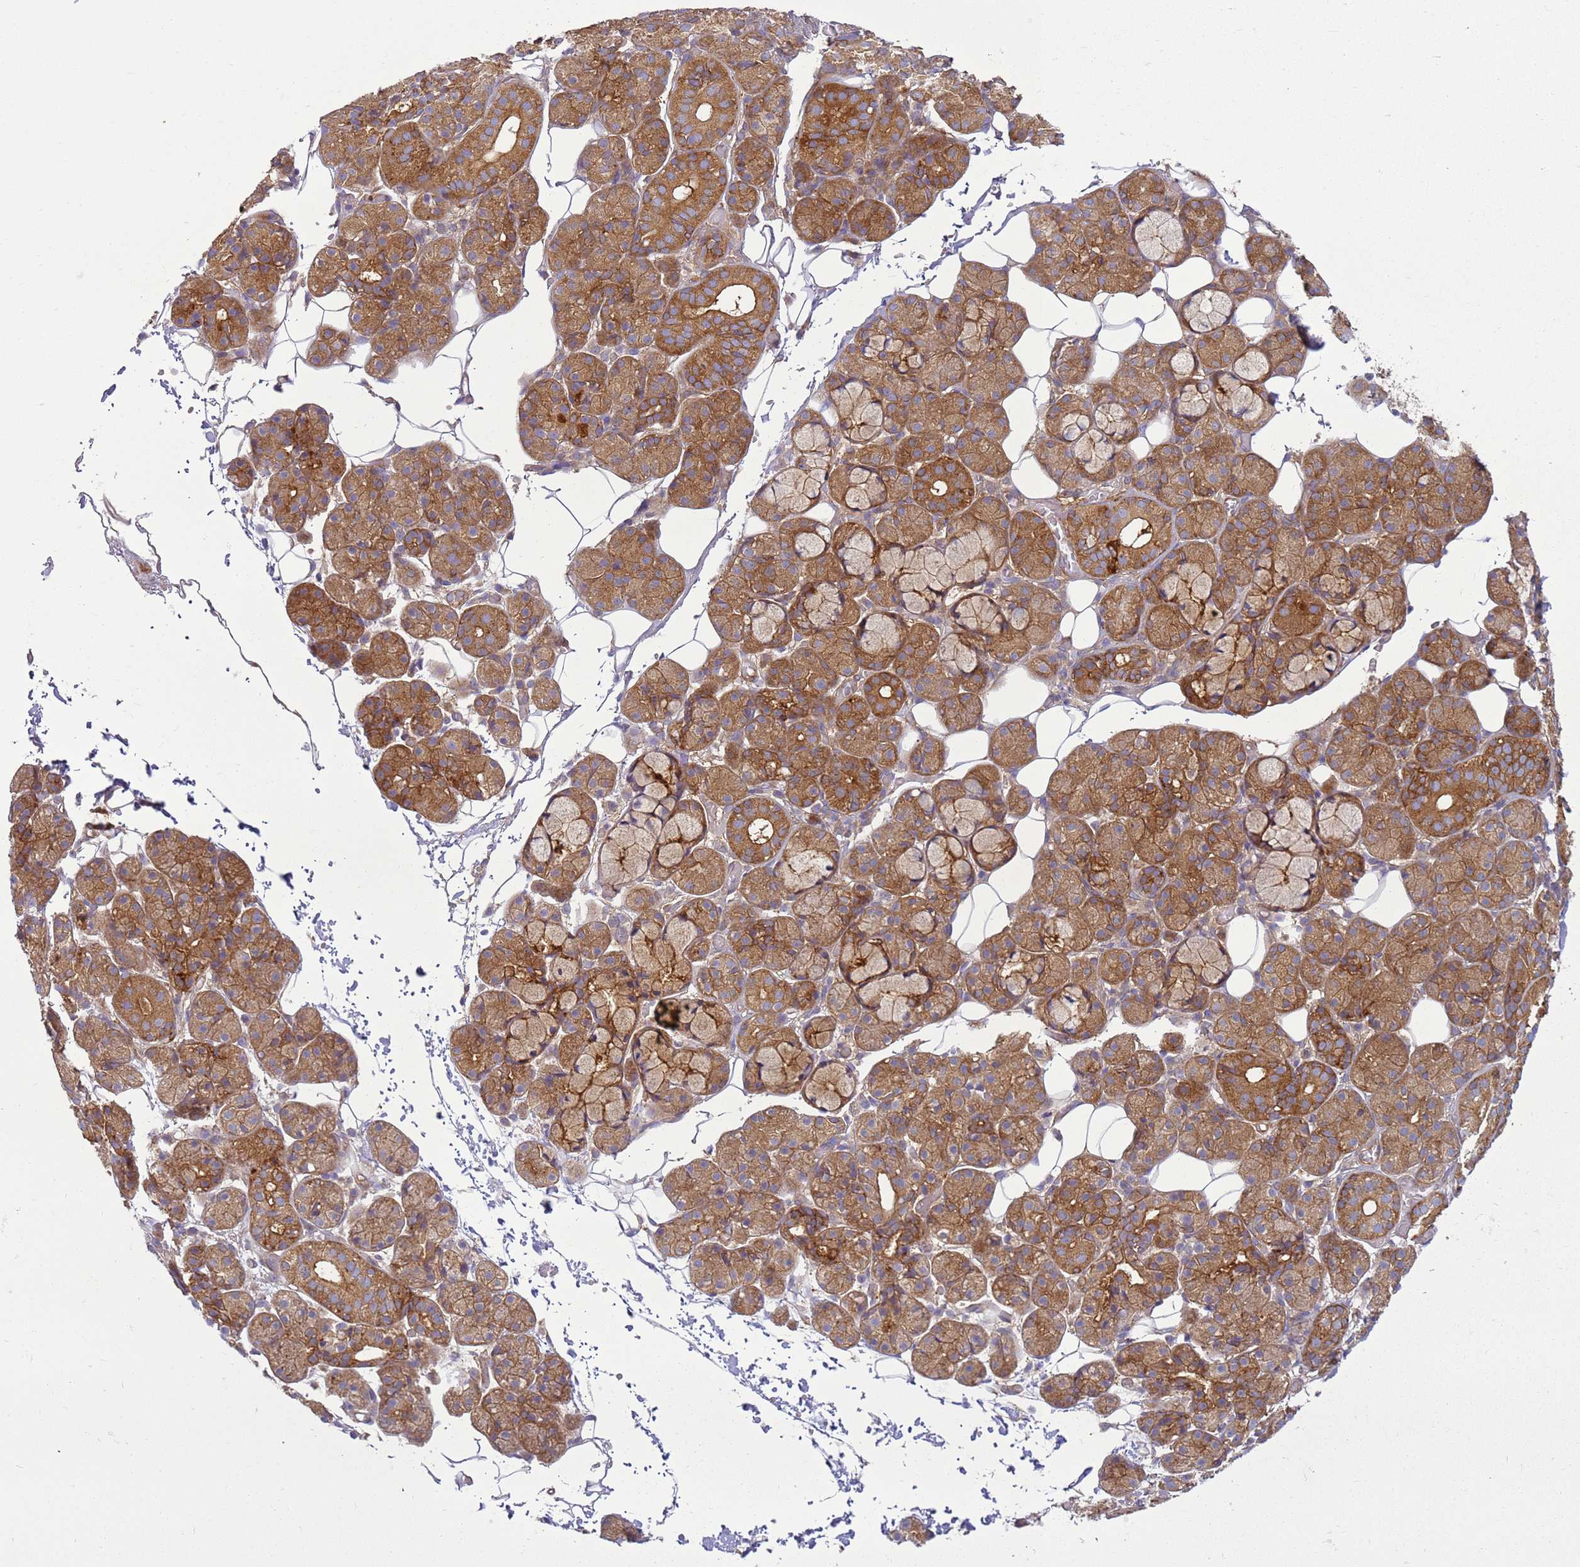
{"staining": {"intensity": "moderate", "quantity": ">75%", "location": "cytoplasmic/membranous"}, "tissue": "salivary gland", "cell_type": "Glandular cells", "image_type": "normal", "snomed": [{"axis": "morphology", "description": "Normal tissue, NOS"}, {"axis": "topography", "description": "Salivary gland"}], "caption": "Moderate cytoplasmic/membranous positivity for a protein is seen in approximately >75% of glandular cells of normal salivary gland using IHC.", "gene": "SNX21", "patient": {"sex": "male", "age": 63}}